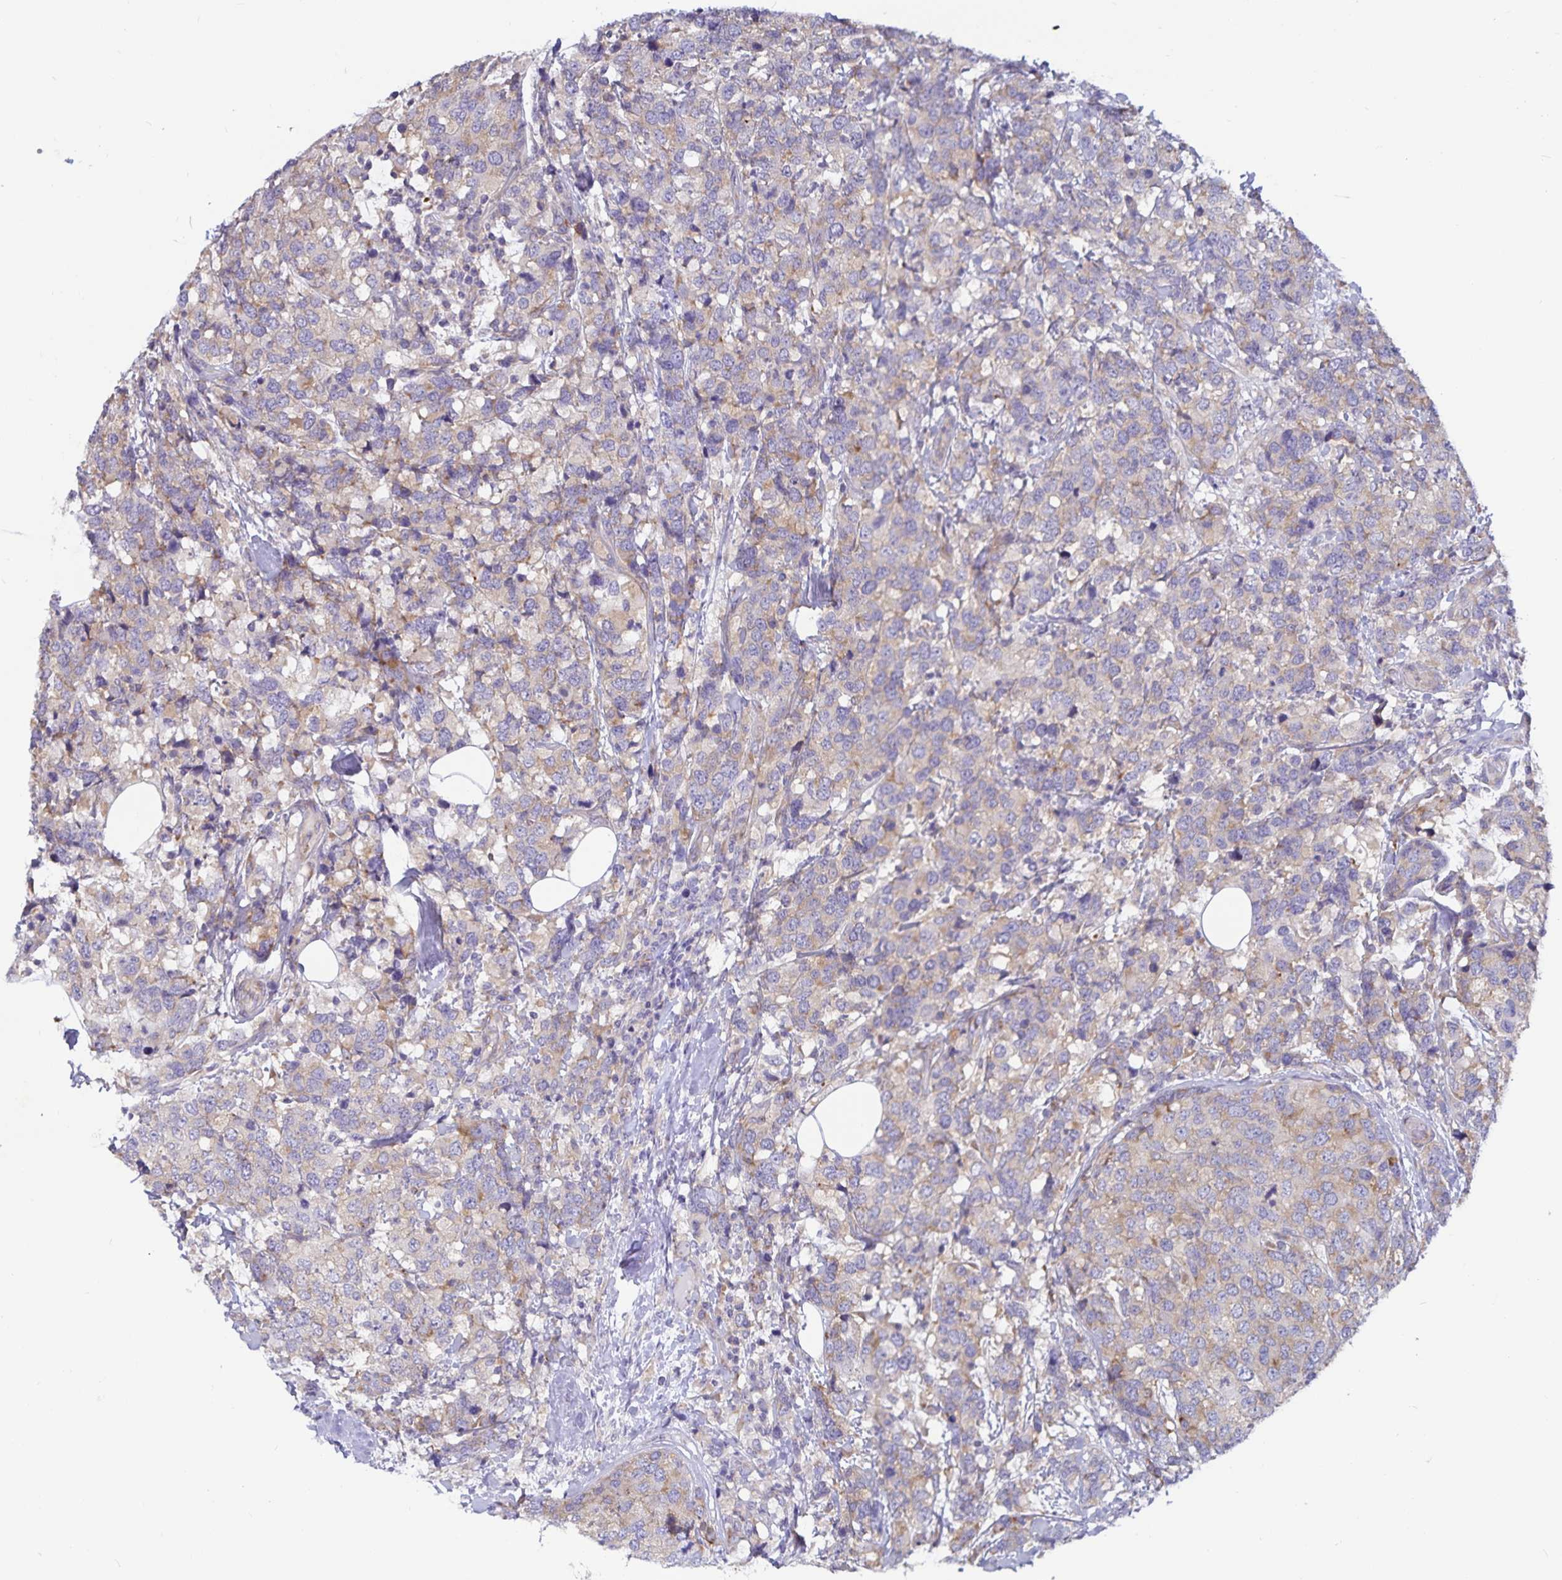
{"staining": {"intensity": "weak", "quantity": "25%-75%", "location": "cytoplasmic/membranous"}, "tissue": "breast cancer", "cell_type": "Tumor cells", "image_type": "cancer", "snomed": [{"axis": "morphology", "description": "Lobular carcinoma"}, {"axis": "topography", "description": "Breast"}], "caption": "High-magnification brightfield microscopy of breast cancer (lobular carcinoma) stained with DAB (brown) and counterstained with hematoxylin (blue). tumor cells exhibit weak cytoplasmic/membranous staining is seen in approximately25%-75% of cells. The protein is stained brown, and the nuclei are stained in blue (DAB IHC with brightfield microscopy, high magnification).", "gene": "FAM120A", "patient": {"sex": "female", "age": 59}}